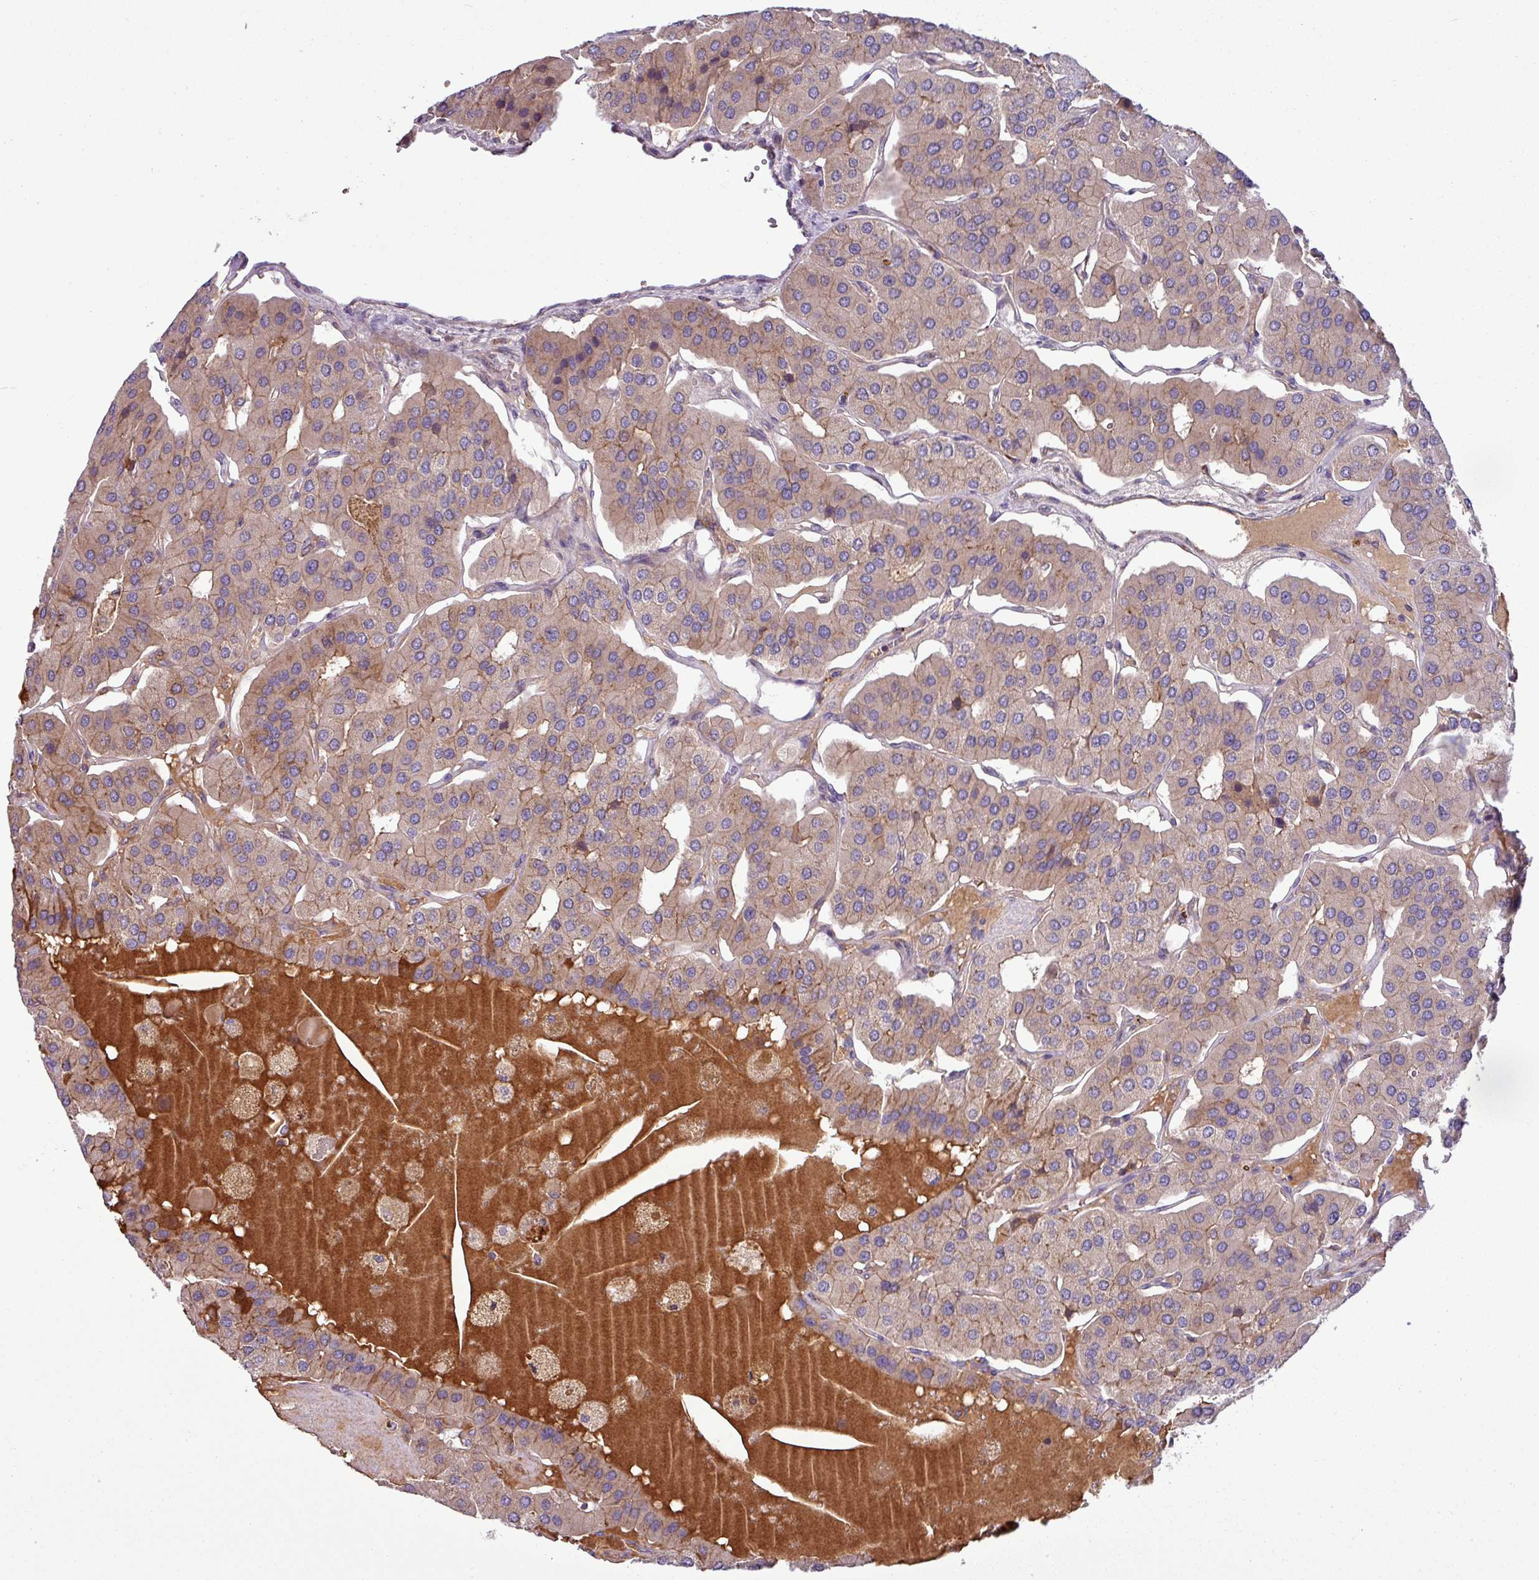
{"staining": {"intensity": "weak", "quantity": "25%-75%", "location": "cytoplasmic/membranous"}, "tissue": "parathyroid gland", "cell_type": "Glandular cells", "image_type": "normal", "snomed": [{"axis": "morphology", "description": "Normal tissue, NOS"}, {"axis": "morphology", "description": "Adenoma, NOS"}, {"axis": "topography", "description": "Parathyroid gland"}], "caption": "An image showing weak cytoplasmic/membranous staining in approximately 25%-75% of glandular cells in unremarkable parathyroid gland, as visualized by brown immunohistochemical staining.", "gene": "LRRC74B", "patient": {"sex": "female", "age": 86}}